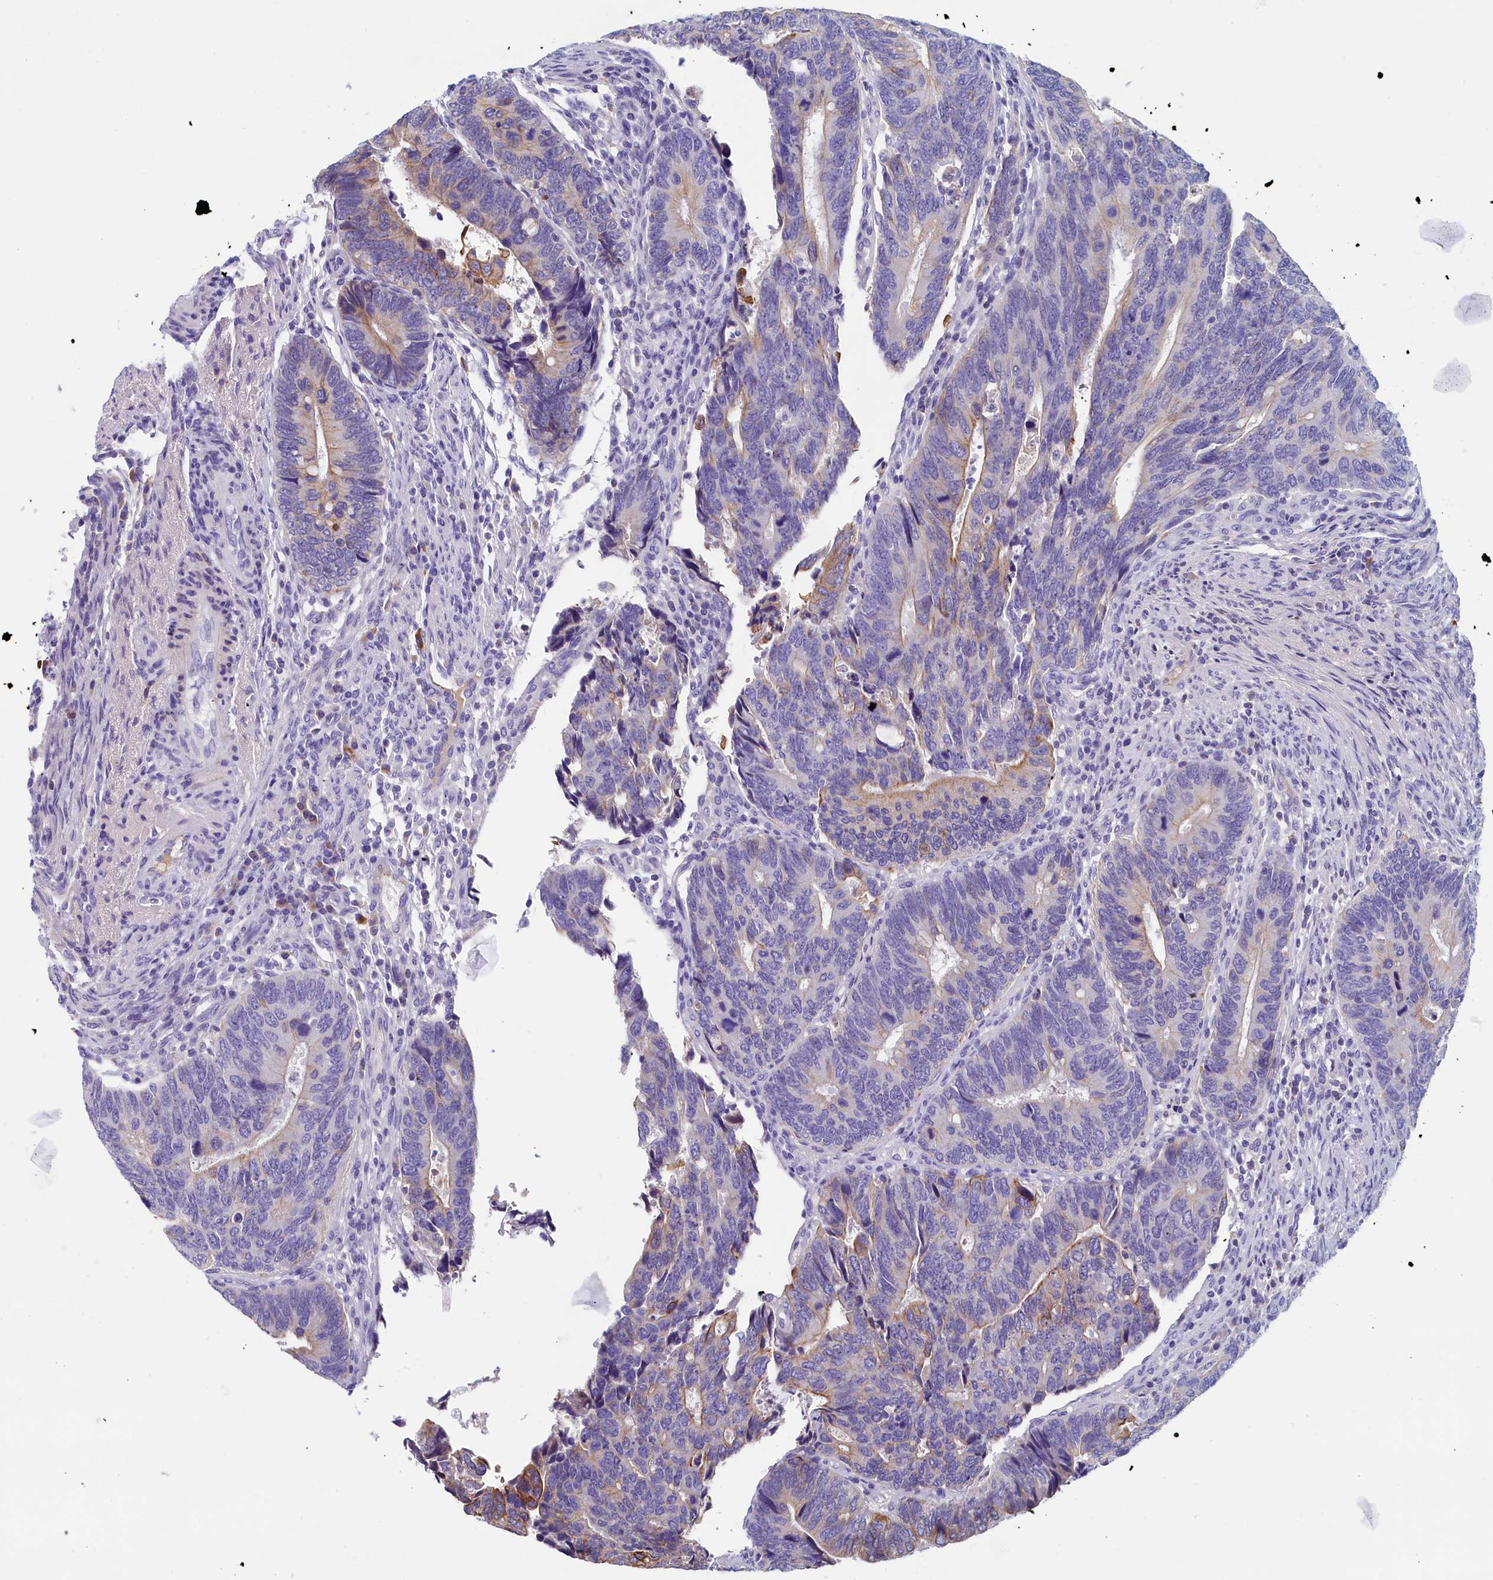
{"staining": {"intensity": "moderate", "quantity": "<25%", "location": "cytoplasmic/membranous"}, "tissue": "colorectal cancer", "cell_type": "Tumor cells", "image_type": "cancer", "snomed": [{"axis": "morphology", "description": "Adenocarcinoma, NOS"}, {"axis": "topography", "description": "Colon"}], "caption": "Adenocarcinoma (colorectal) stained for a protein exhibits moderate cytoplasmic/membranous positivity in tumor cells.", "gene": "GUCA1C", "patient": {"sex": "male", "age": 87}}